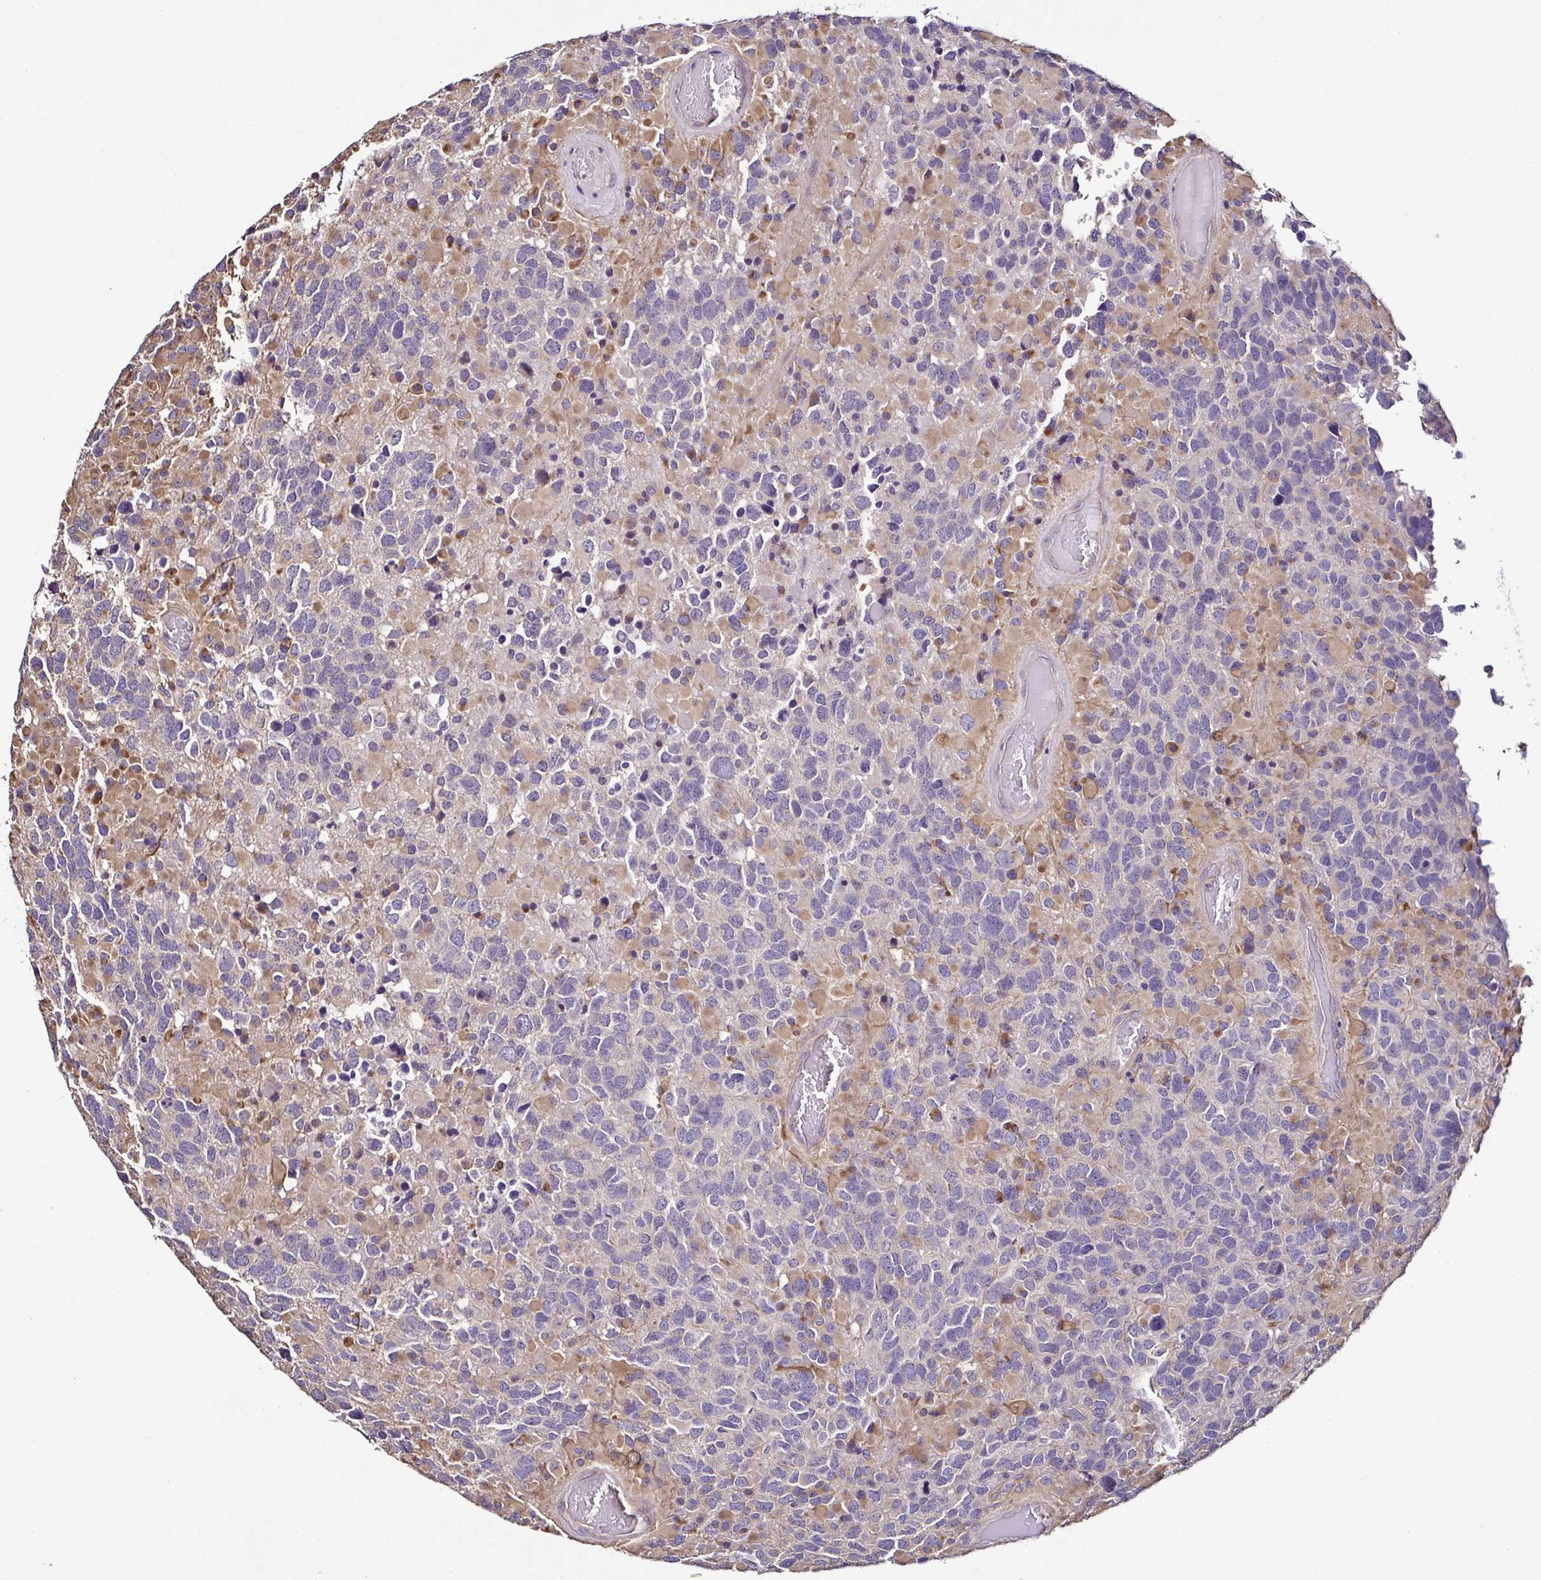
{"staining": {"intensity": "negative", "quantity": "none", "location": "none"}, "tissue": "glioma", "cell_type": "Tumor cells", "image_type": "cancer", "snomed": [{"axis": "morphology", "description": "Glioma, malignant, High grade"}, {"axis": "topography", "description": "Brain"}], "caption": "Tumor cells show no significant positivity in glioma.", "gene": "LMOD2", "patient": {"sex": "female", "age": 40}}